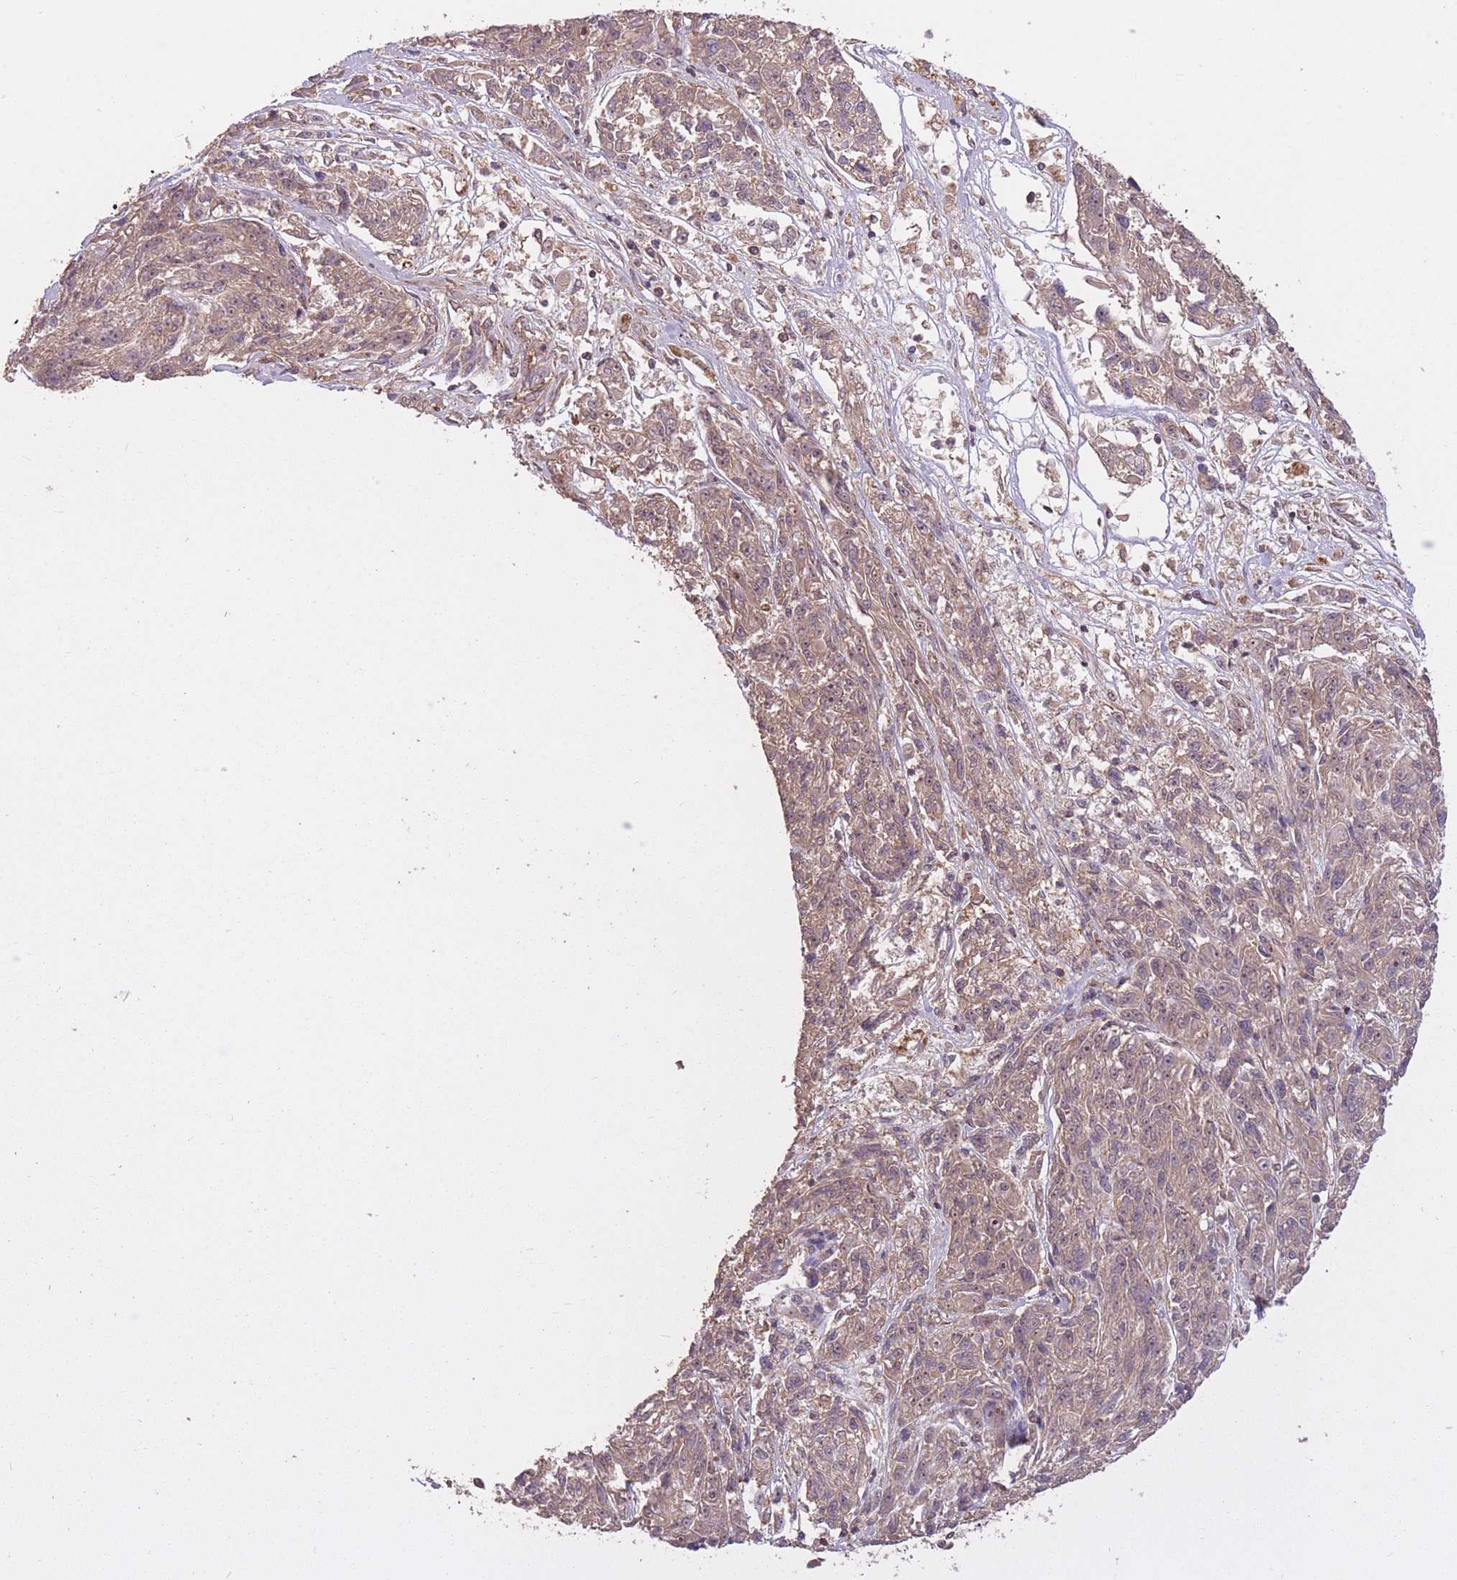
{"staining": {"intensity": "weak", "quantity": ">75%", "location": "cytoplasmic/membranous"}, "tissue": "melanoma", "cell_type": "Tumor cells", "image_type": "cancer", "snomed": [{"axis": "morphology", "description": "Malignant melanoma, NOS"}, {"axis": "topography", "description": "Skin"}], "caption": "This is an image of immunohistochemistry staining of malignant melanoma, which shows weak positivity in the cytoplasmic/membranous of tumor cells.", "gene": "POLR3F", "patient": {"sex": "male", "age": 53}}